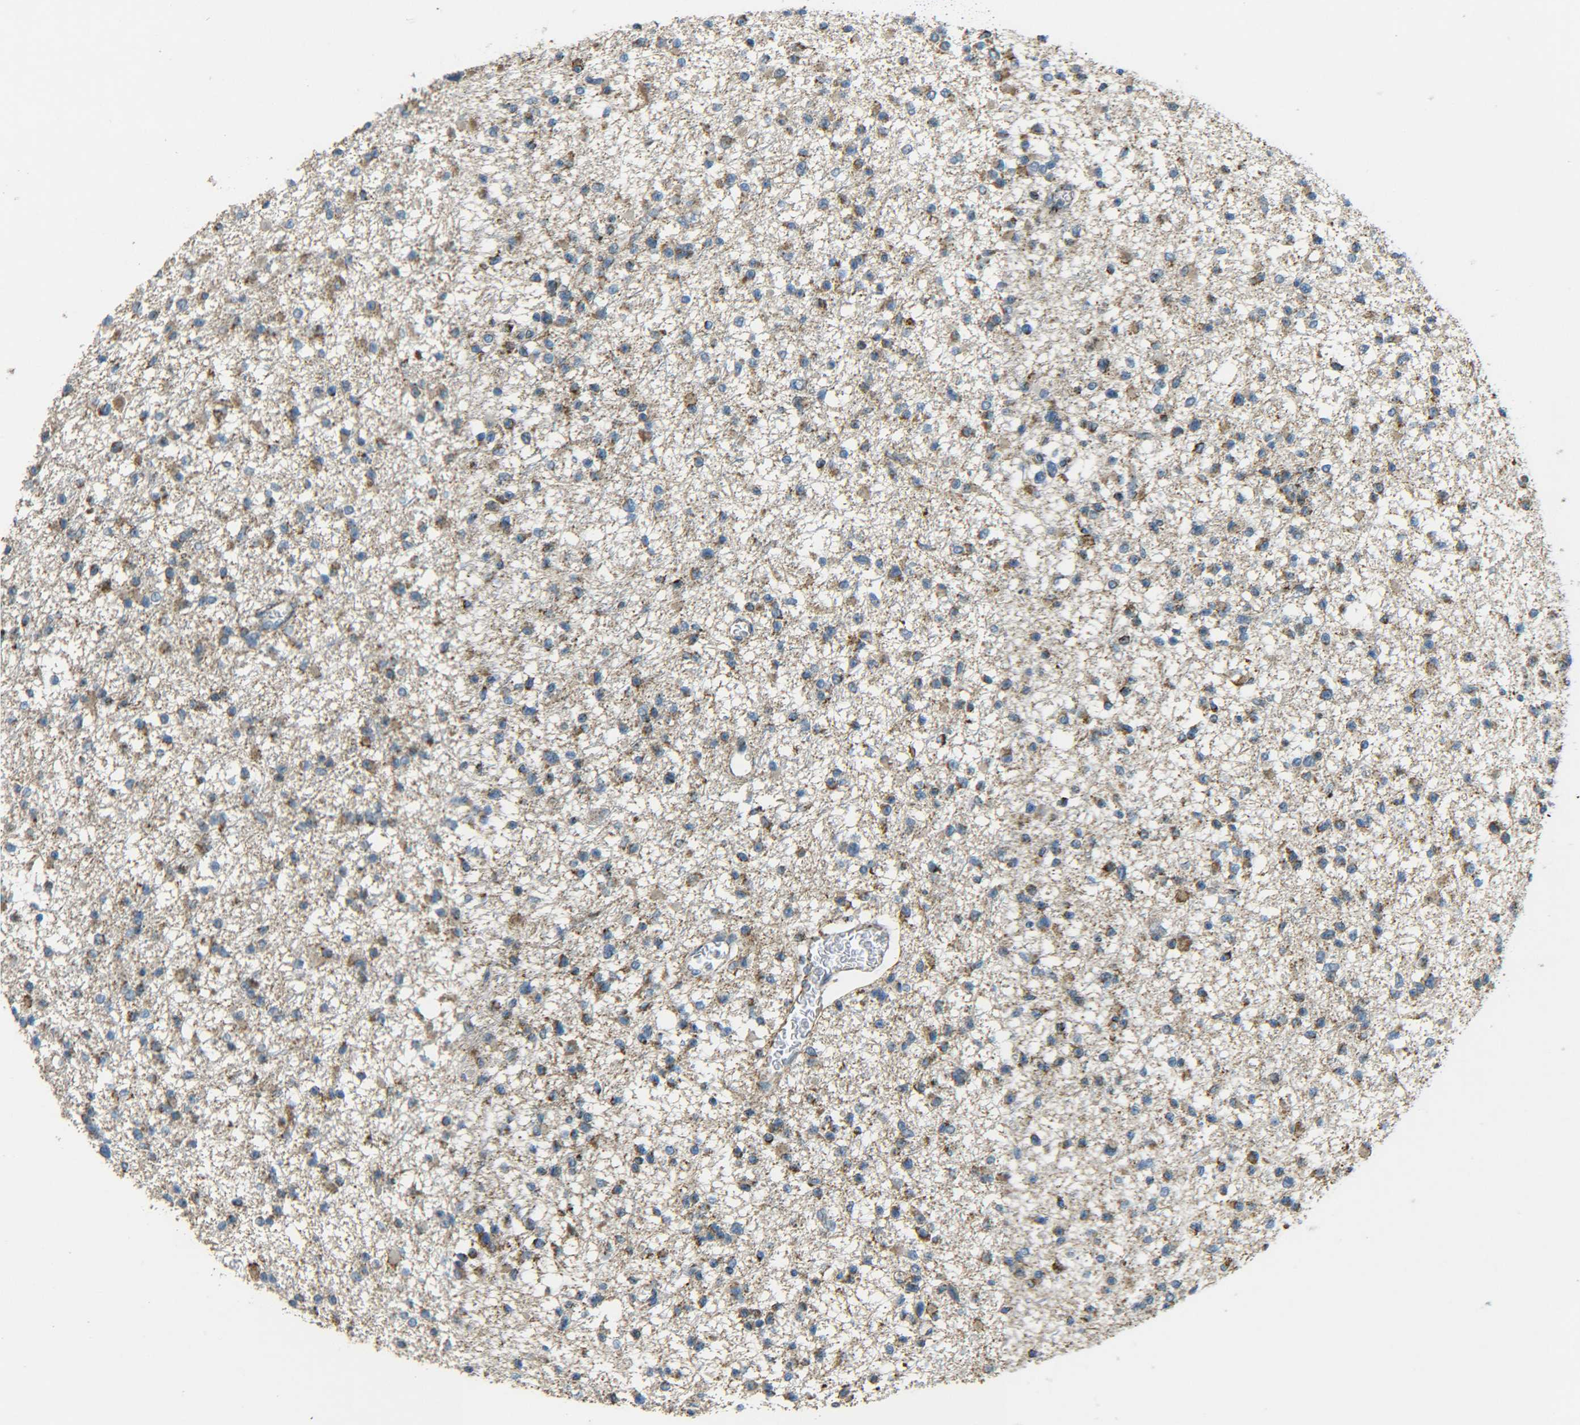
{"staining": {"intensity": "moderate", "quantity": ">75%", "location": "cytoplasmic/membranous"}, "tissue": "glioma", "cell_type": "Tumor cells", "image_type": "cancer", "snomed": [{"axis": "morphology", "description": "Glioma, malignant, Low grade"}, {"axis": "topography", "description": "Brain"}], "caption": "Moderate cytoplasmic/membranous protein expression is seen in about >75% of tumor cells in glioma.", "gene": "CYB5R1", "patient": {"sex": "female", "age": 22}}